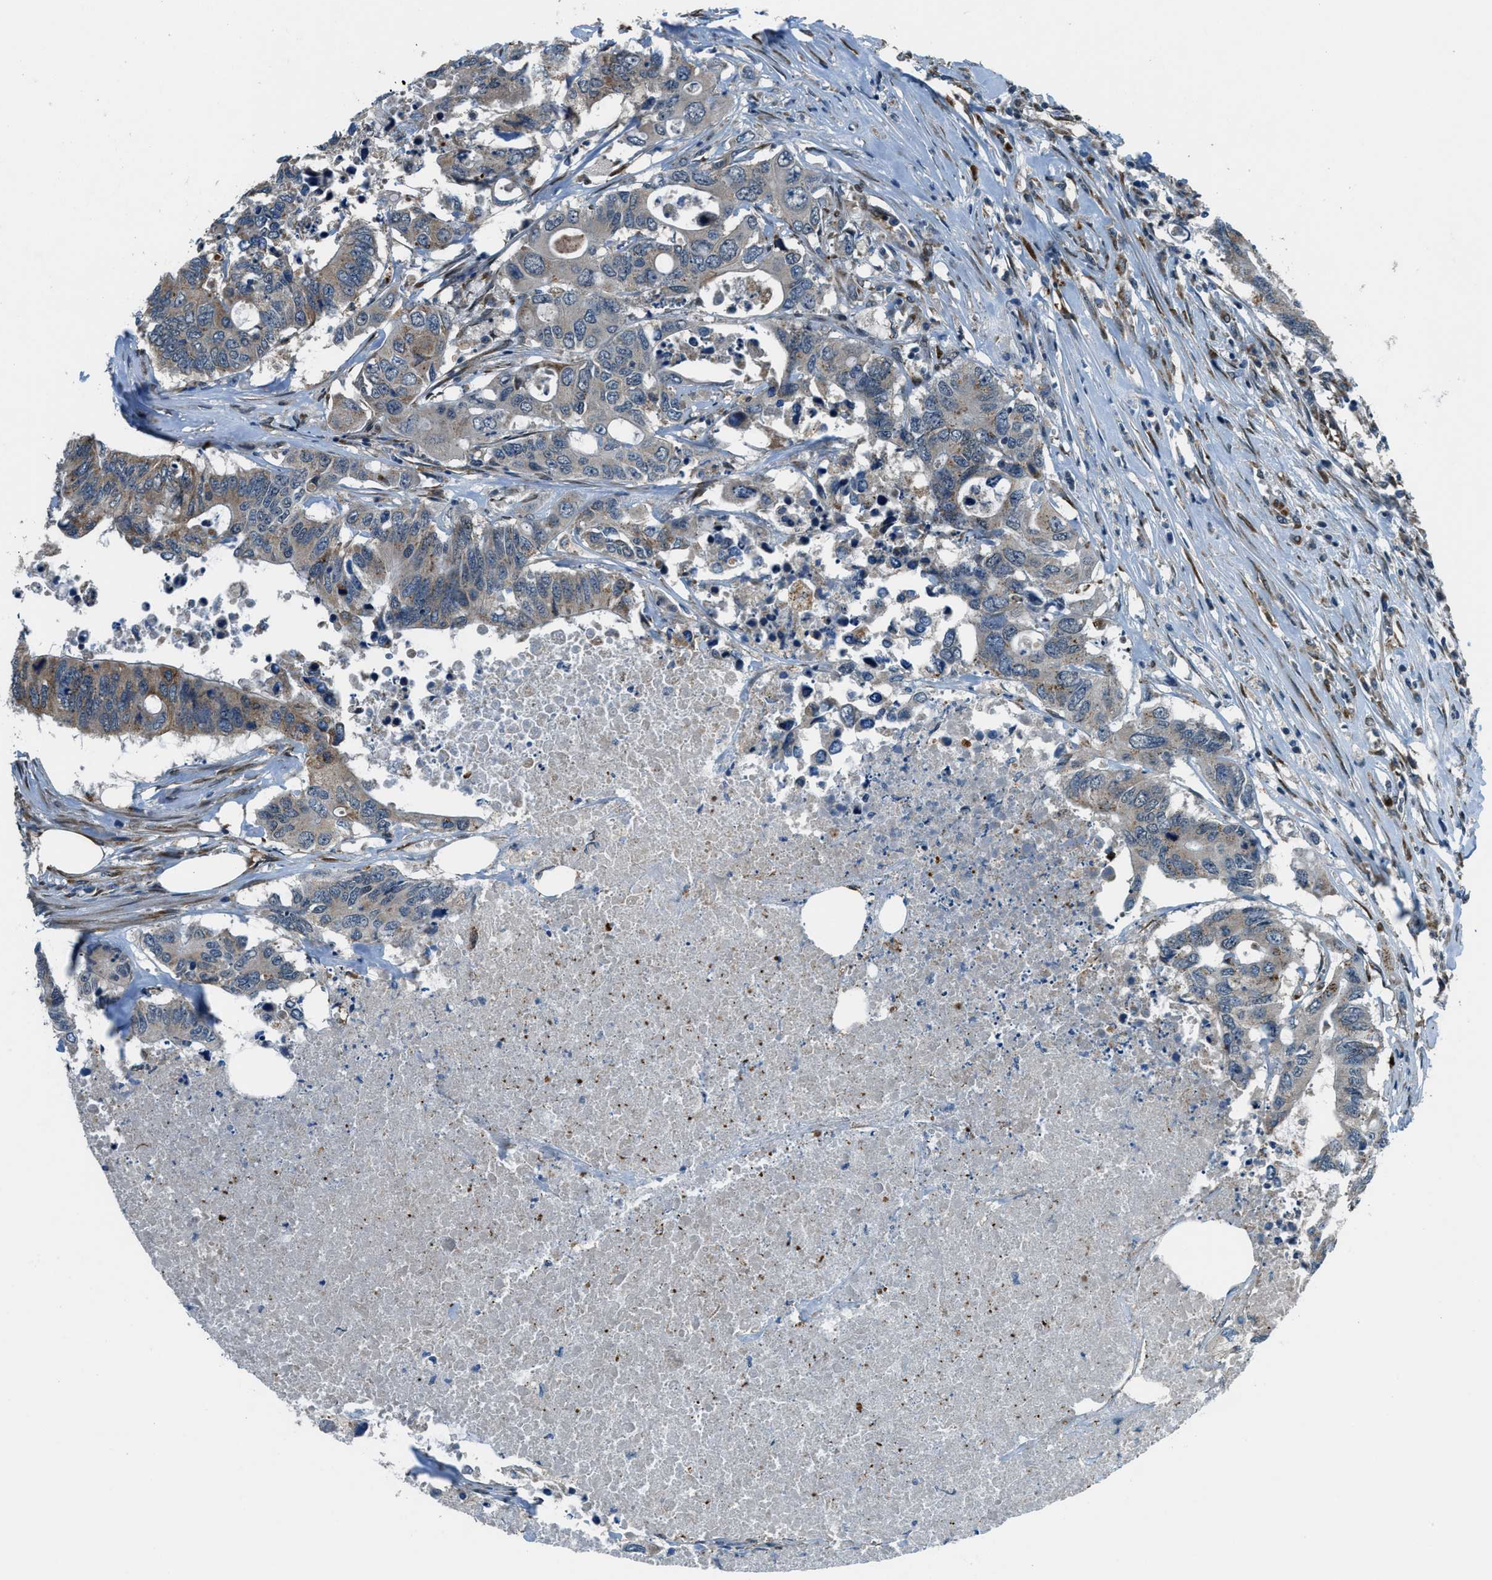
{"staining": {"intensity": "weak", "quantity": "25%-75%", "location": "cytoplasmic/membranous"}, "tissue": "colorectal cancer", "cell_type": "Tumor cells", "image_type": "cancer", "snomed": [{"axis": "morphology", "description": "Adenocarcinoma, NOS"}, {"axis": "topography", "description": "Colon"}], "caption": "Colorectal cancer (adenocarcinoma) tissue demonstrates weak cytoplasmic/membranous positivity in approximately 25%-75% of tumor cells (IHC, brightfield microscopy, high magnification).", "gene": "GINM1", "patient": {"sex": "male", "age": 71}}